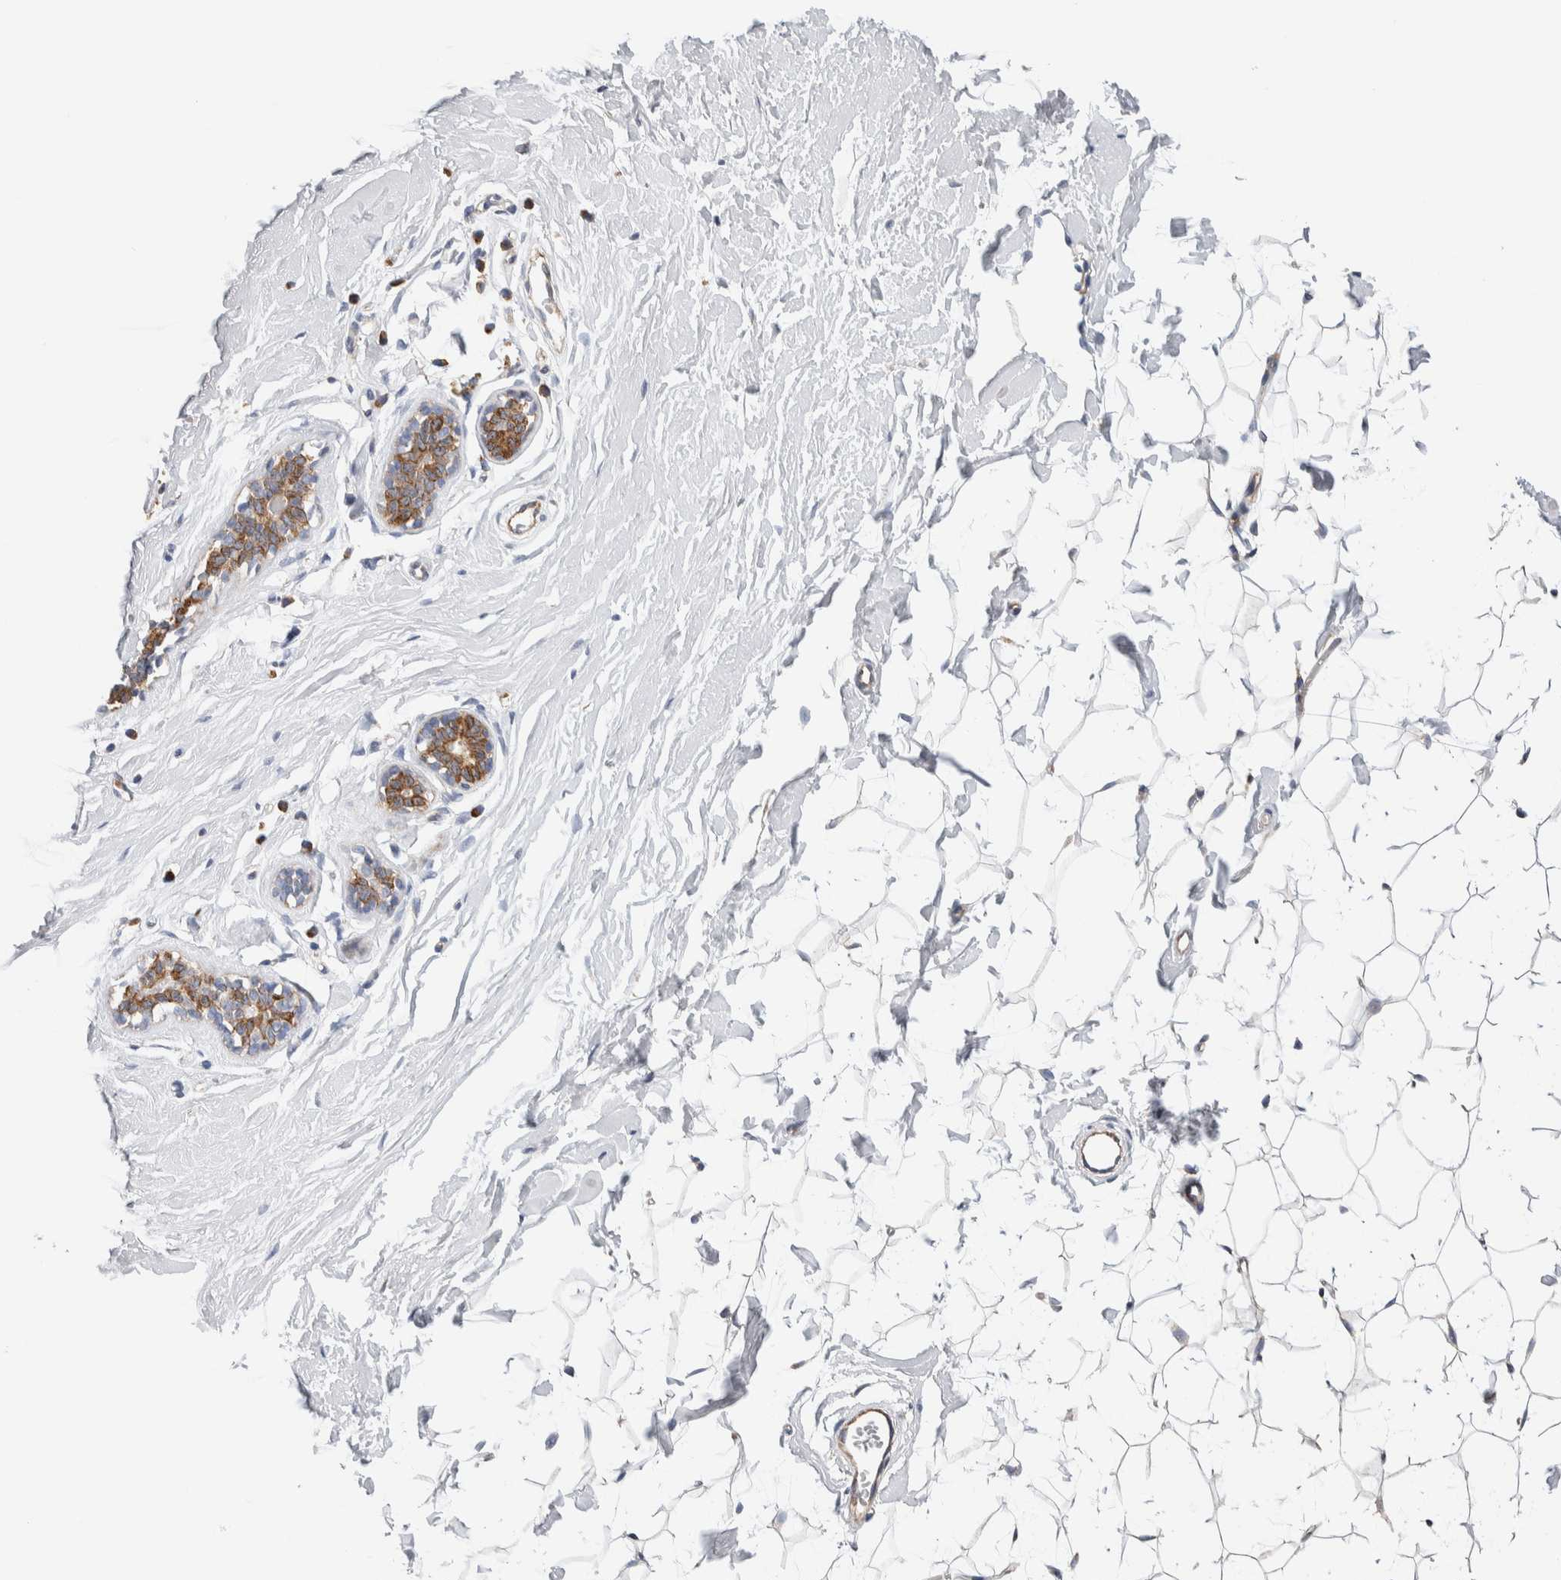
{"staining": {"intensity": "negative", "quantity": "none", "location": "none"}, "tissue": "breast", "cell_type": "Adipocytes", "image_type": "normal", "snomed": [{"axis": "morphology", "description": "Normal tissue, NOS"}, {"axis": "topography", "description": "Breast"}], "caption": "High magnification brightfield microscopy of unremarkable breast stained with DAB (brown) and counterstained with hematoxylin (blue): adipocytes show no significant expression. (Brightfield microscopy of DAB immunohistochemistry at high magnification).", "gene": "RACK1", "patient": {"sex": "female", "age": 23}}